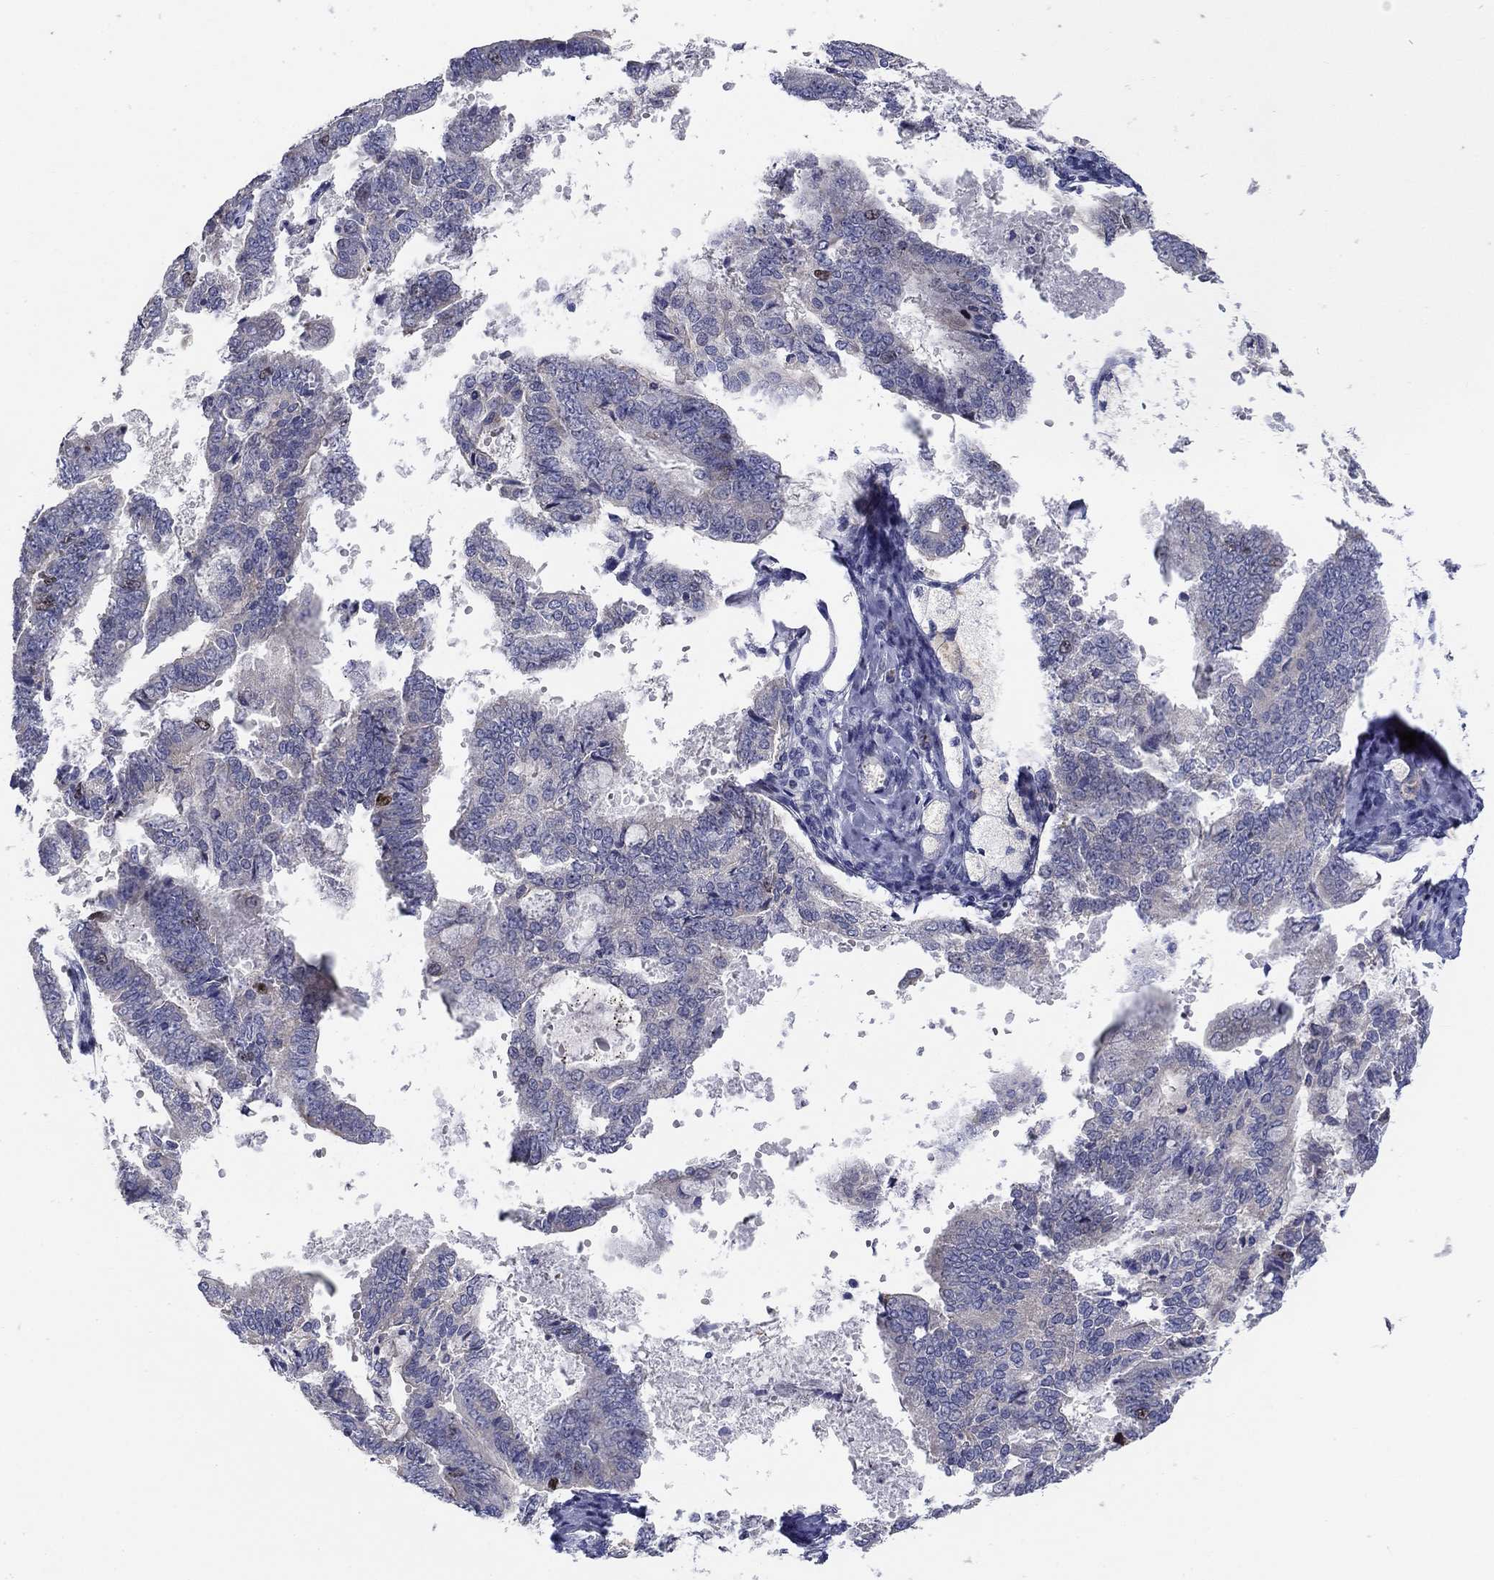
{"staining": {"intensity": "moderate", "quantity": "<25%", "location": "nuclear"}, "tissue": "endometrial cancer", "cell_type": "Tumor cells", "image_type": "cancer", "snomed": [{"axis": "morphology", "description": "Adenocarcinoma, NOS"}, {"axis": "topography", "description": "Endometrium"}], "caption": "A brown stain highlights moderate nuclear positivity of a protein in adenocarcinoma (endometrial) tumor cells. The protein is shown in brown color, while the nuclei are stained blue.", "gene": "PRC1", "patient": {"sex": "female", "age": 63}}